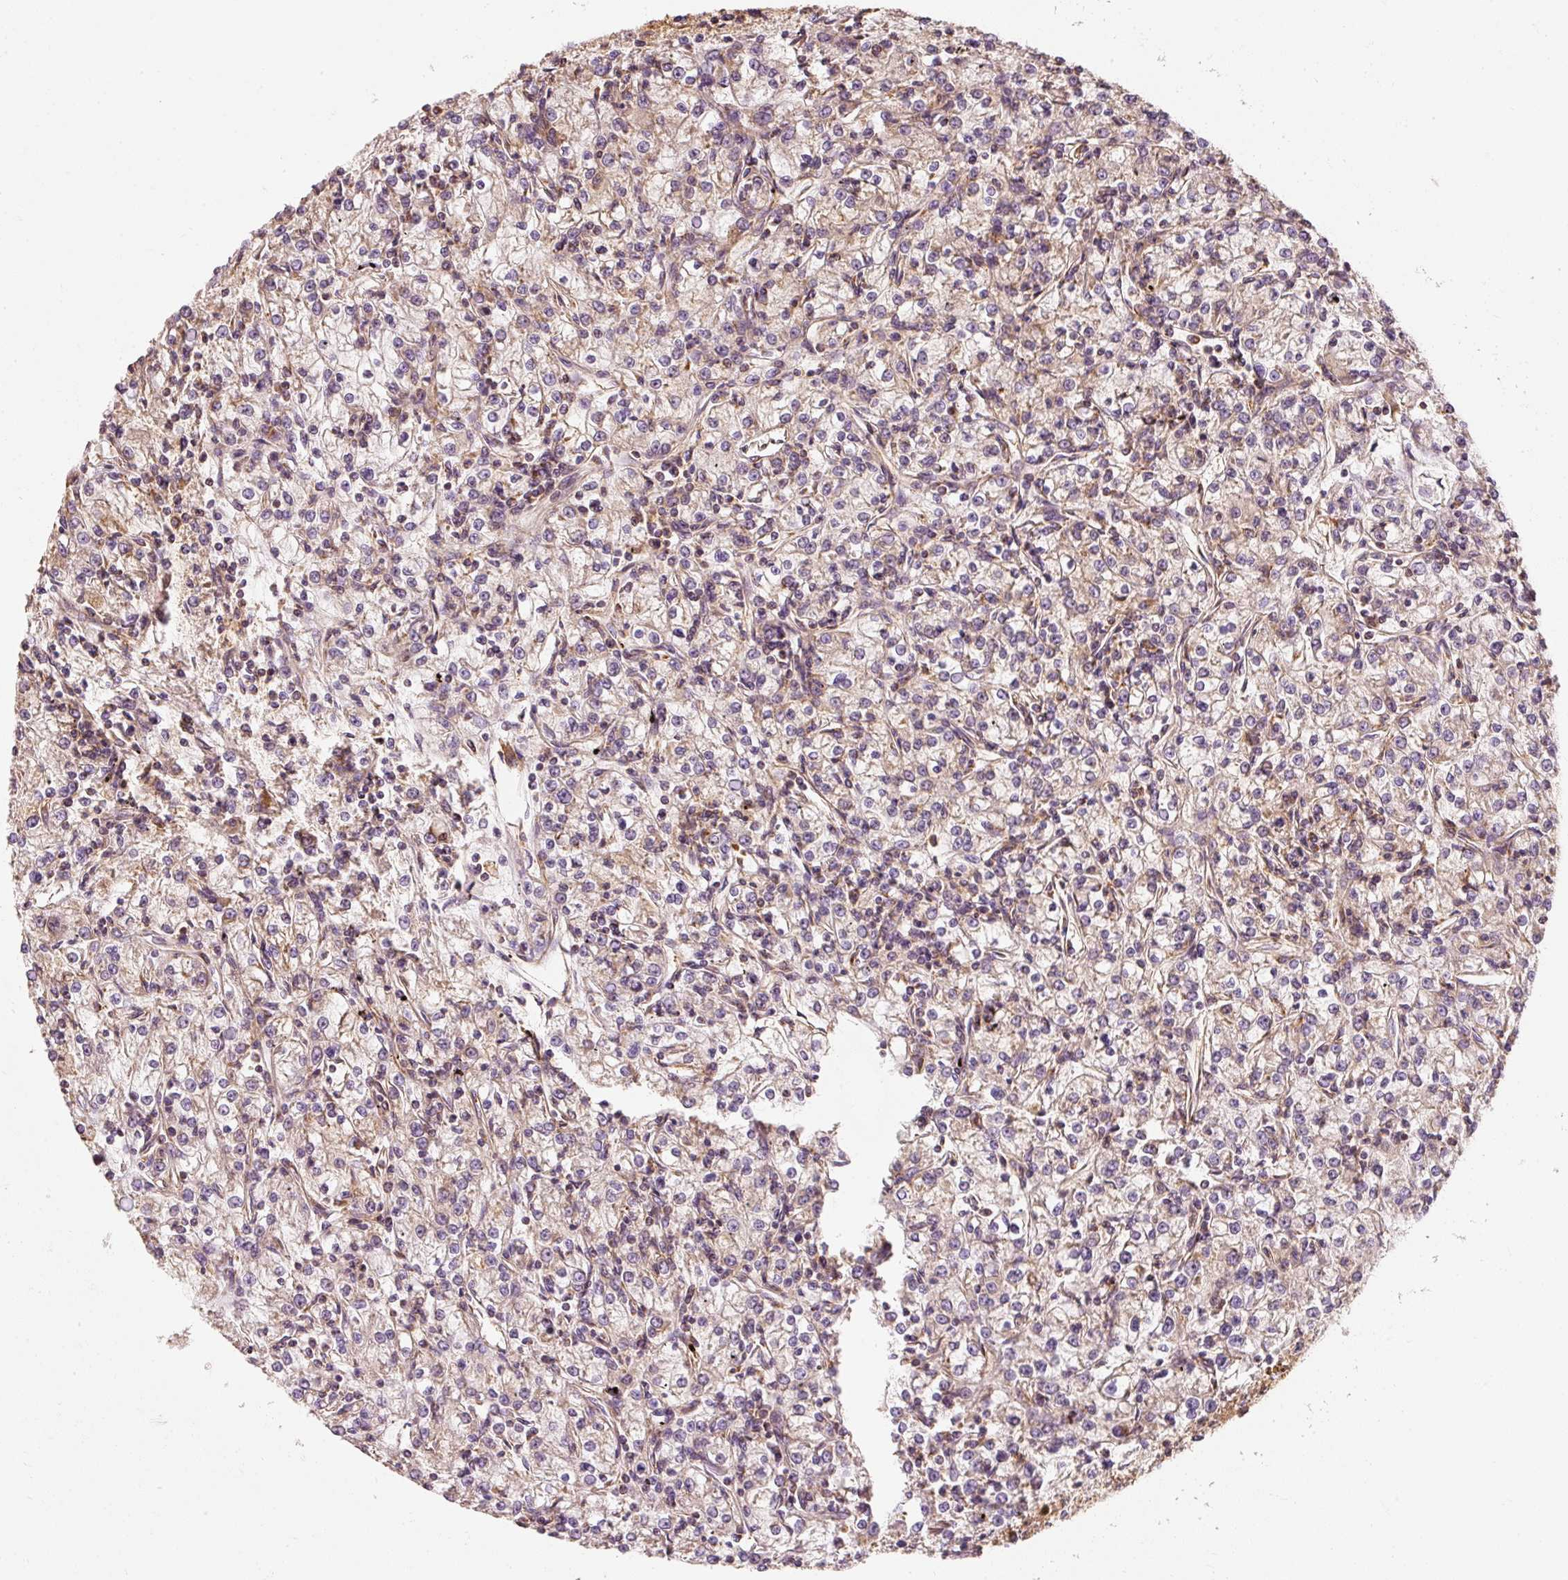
{"staining": {"intensity": "weak", "quantity": ">75%", "location": "cytoplasmic/membranous"}, "tissue": "renal cancer", "cell_type": "Tumor cells", "image_type": "cancer", "snomed": [{"axis": "morphology", "description": "Adenocarcinoma, NOS"}, {"axis": "topography", "description": "Kidney"}], "caption": "Brown immunohistochemical staining in human renal cancer (adenocarcinoma) displays weak cytoplasmic/membranous staining in approximately >75% of tumor cells. Using DAB (brown) and hematoxylin (blue) stains, captured at high magnification using brightfield microscopy.", "gene": "TOMM40", "patient": {"sex": "female", "age": 59}}